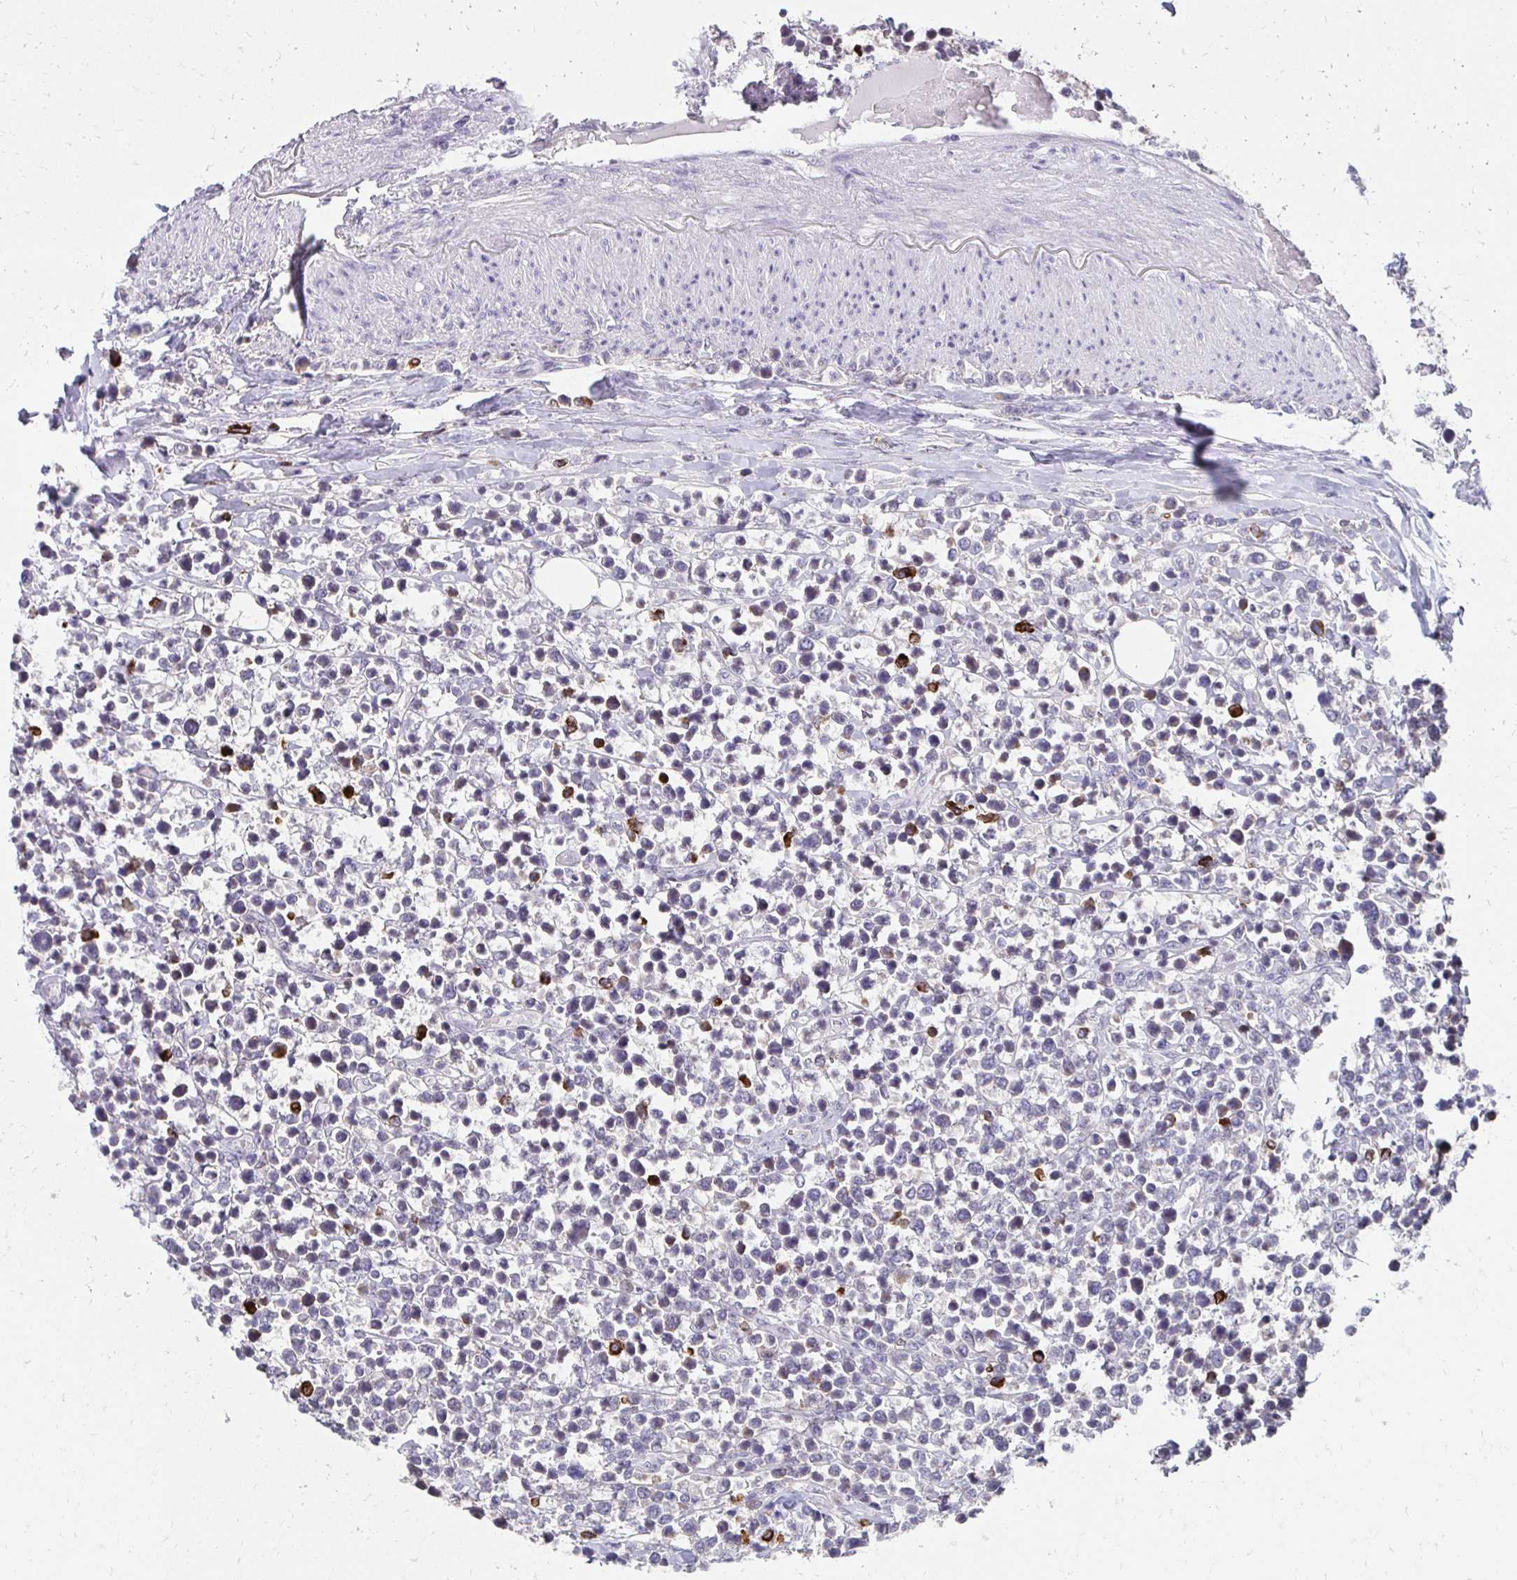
{"staining": {"intensity": "negative", "quantity": "none", "location": "none"}, "tissue": "lymphoma", "cell_type": "Tumor cells", "image_type": "cancer", "snomed": [{"axis": "morphology", "description": "Malignant lymphoma, non-Hodgkin's type, High grade"}, {"axis": "topography", "description": "Soft tissue"}], "caption": "IHC micrograph of human lymphoma stained for a protein (brown), which shows no staining in tumor cells.", "gene": "PADI2", "patient": {"sex": "female", "age": 56}}